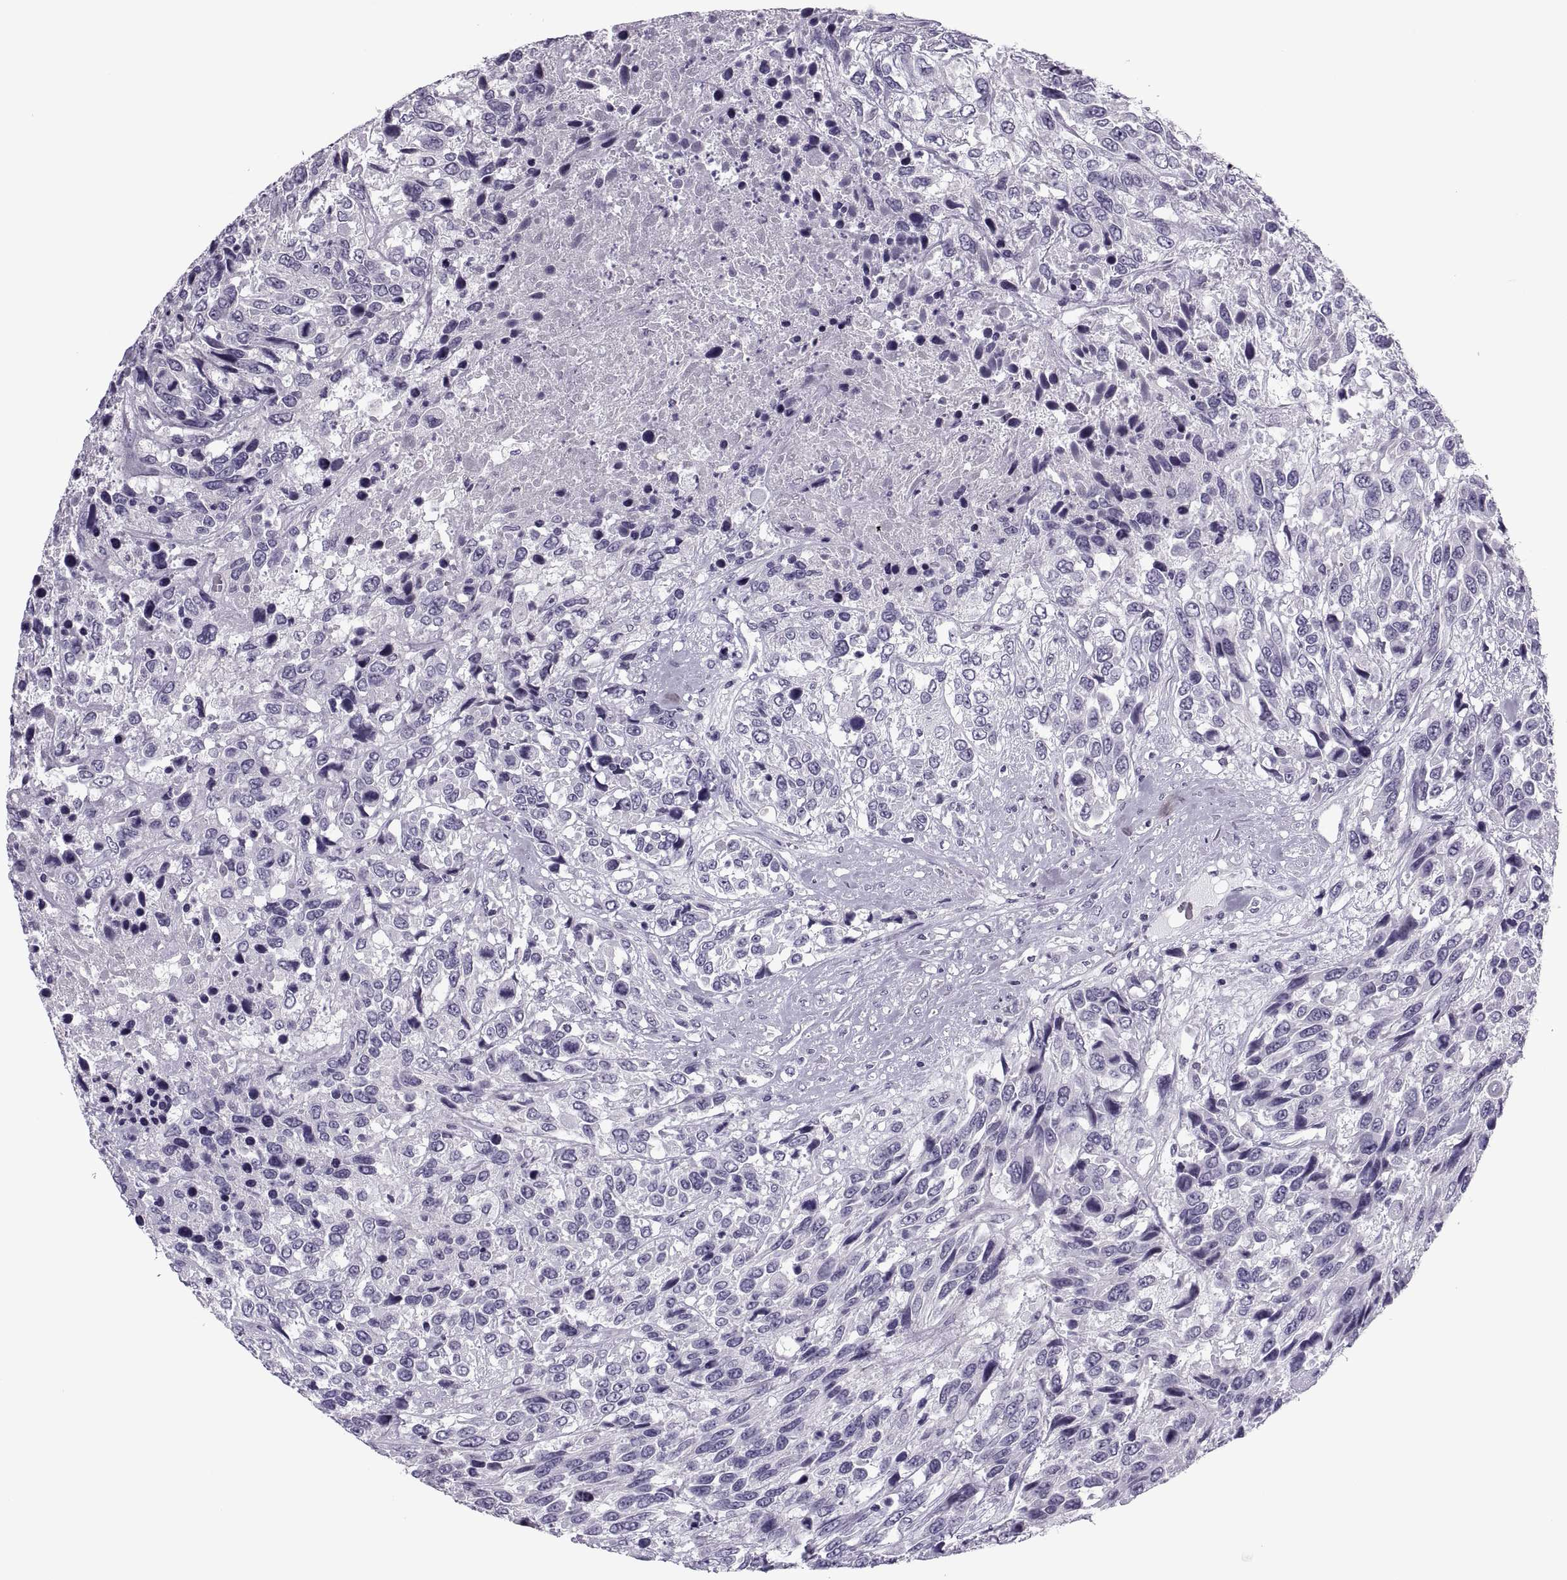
{"staining": {"intensity": "negative", "quantity": "none", "location": "none"}, "tissue": "urothelial cancer", "cell_type": "Tumor cells", "image_type": "cancer", "snomed": [{"axis": "morphology", "description": "Urothelial carcinoma, High grade"}, {"axis": "topography", "description": "Urinary bladder"}], "caption": "Tumor cells are negative for brown protein staining in high-grade urothelial carcinoma.", "gene": "SYNGR4", "patient": {"sex": "female", "age": 70}}